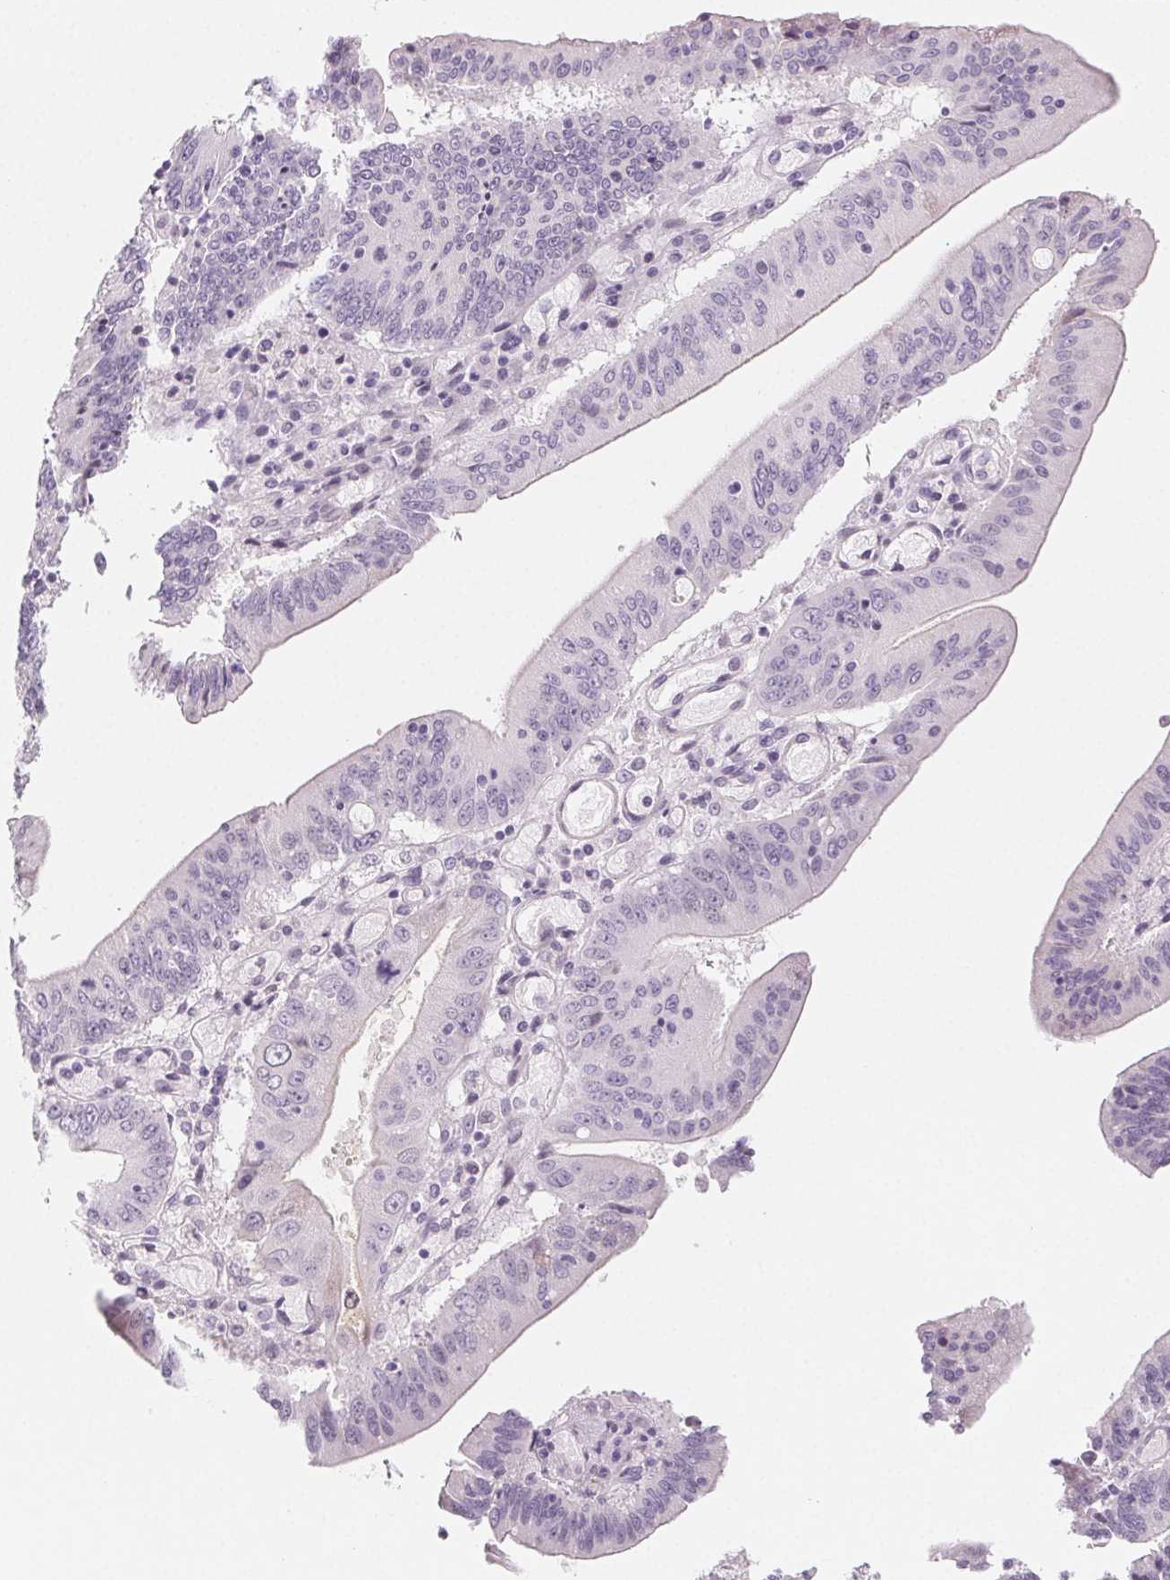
{"staining": {"intensity": "negative", "quantity": "none", "location": "none"}, "tissue": "stomach cancer", "cell_type": "Tumor cells", "image_type": "cancer", "snomed": [{"axis": "morphology", "description": "Adenocarcinoma, NOS"}, {"axis": "topography", "description": "Stomach, upper"}], "caption": "High power microscopy photomicrograph of an immunohistochemistry histopathology image of adenocarcinoma (stomach), revealing no significant positivity in tumor cells. (DAB IHC visualized using brightfield microscopy, high magnification).", "gene": "SH3GL2", "patient": {"sex": "male", "age": 68}}